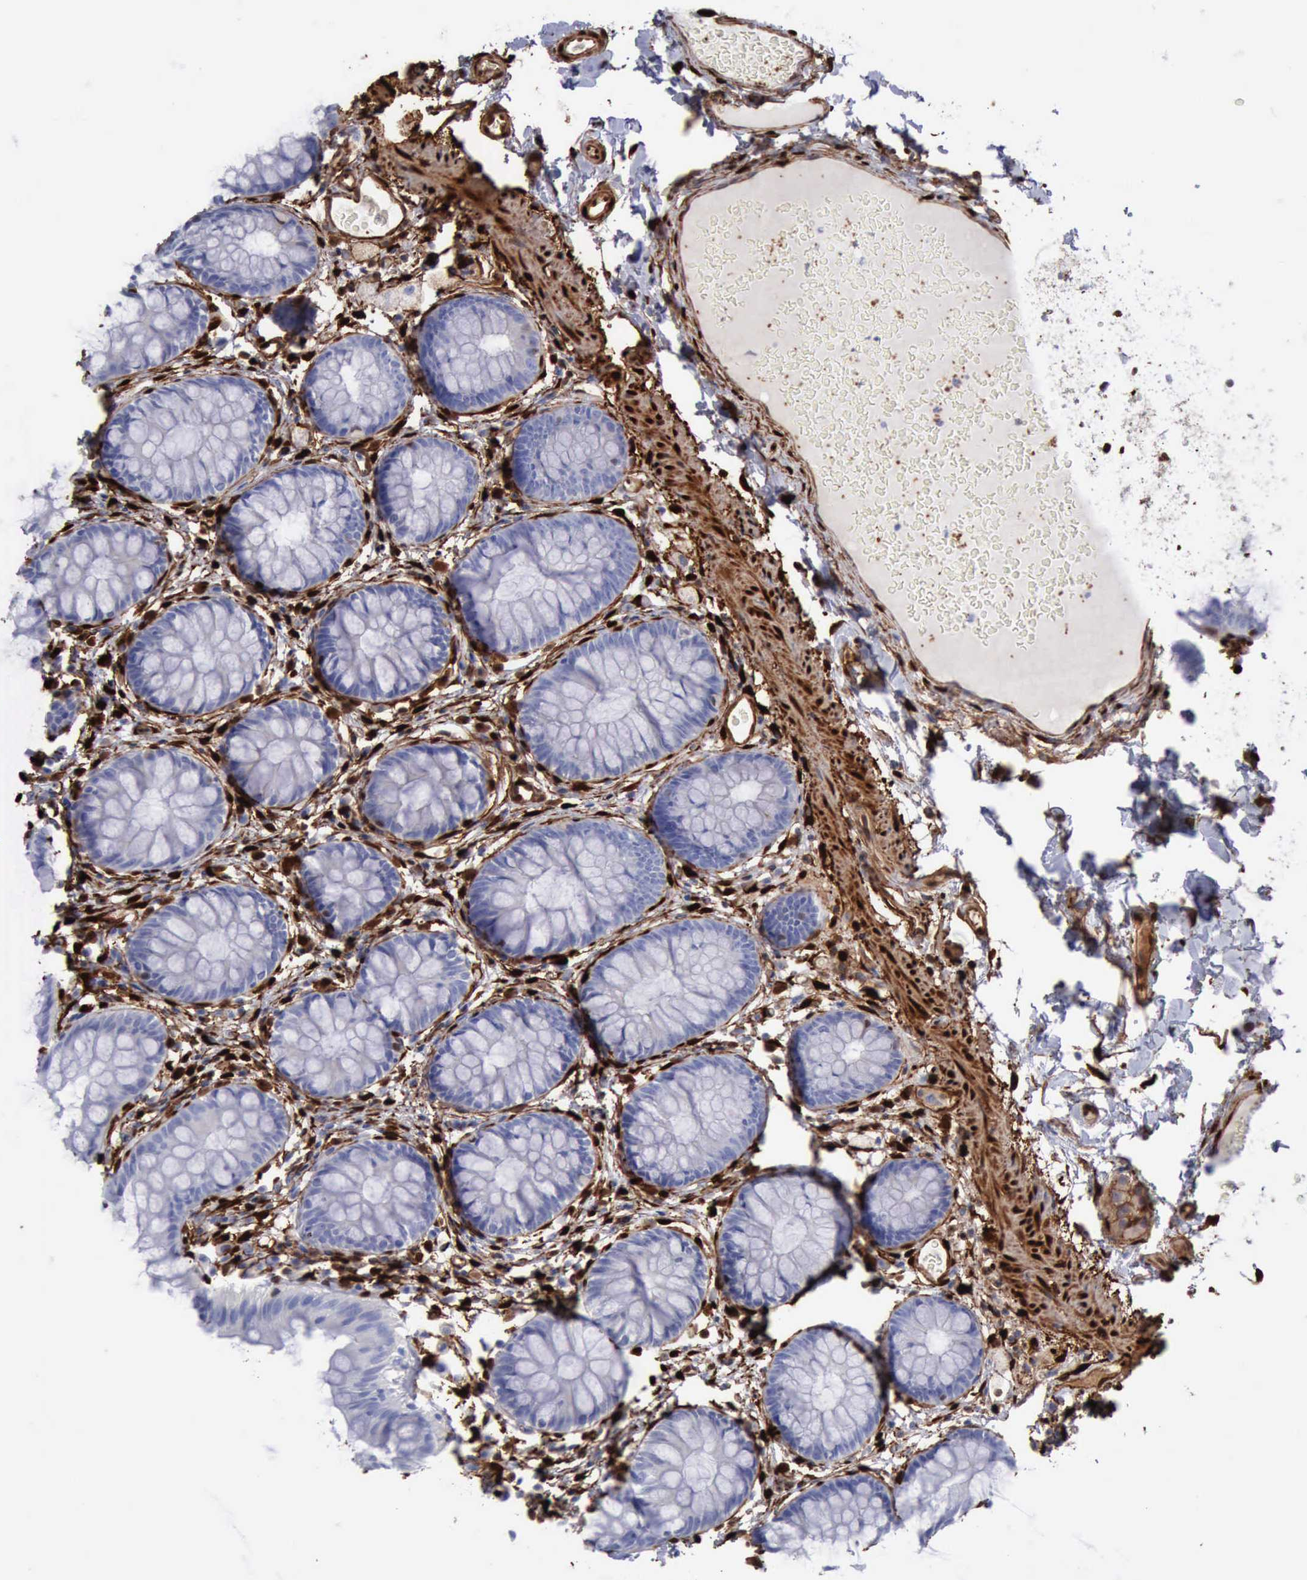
{"staining": {"intensity": "strong", "quantity": ">75%", "location": "nuclear"}, "tissue": "colon", "cell_type": "Endothelial cells", "image_type": "normal", "snomed": [{"axis": "morphology", "description": "Normal tissue, NOS"}, {"axis": "topography", "description": "Smooth muscle"}, {"axis": "topography", "description": "Colon"}], "caption": "Immunohistochemistry (IHC) (DAB (3,3'-diaminobenzidine)) staining of unremarkable colon reveals strong nuclear protein positivity in about >75% of endothelial cells.", "gene": "FHL1", "patient": {"sex": "male", "age": 67}}